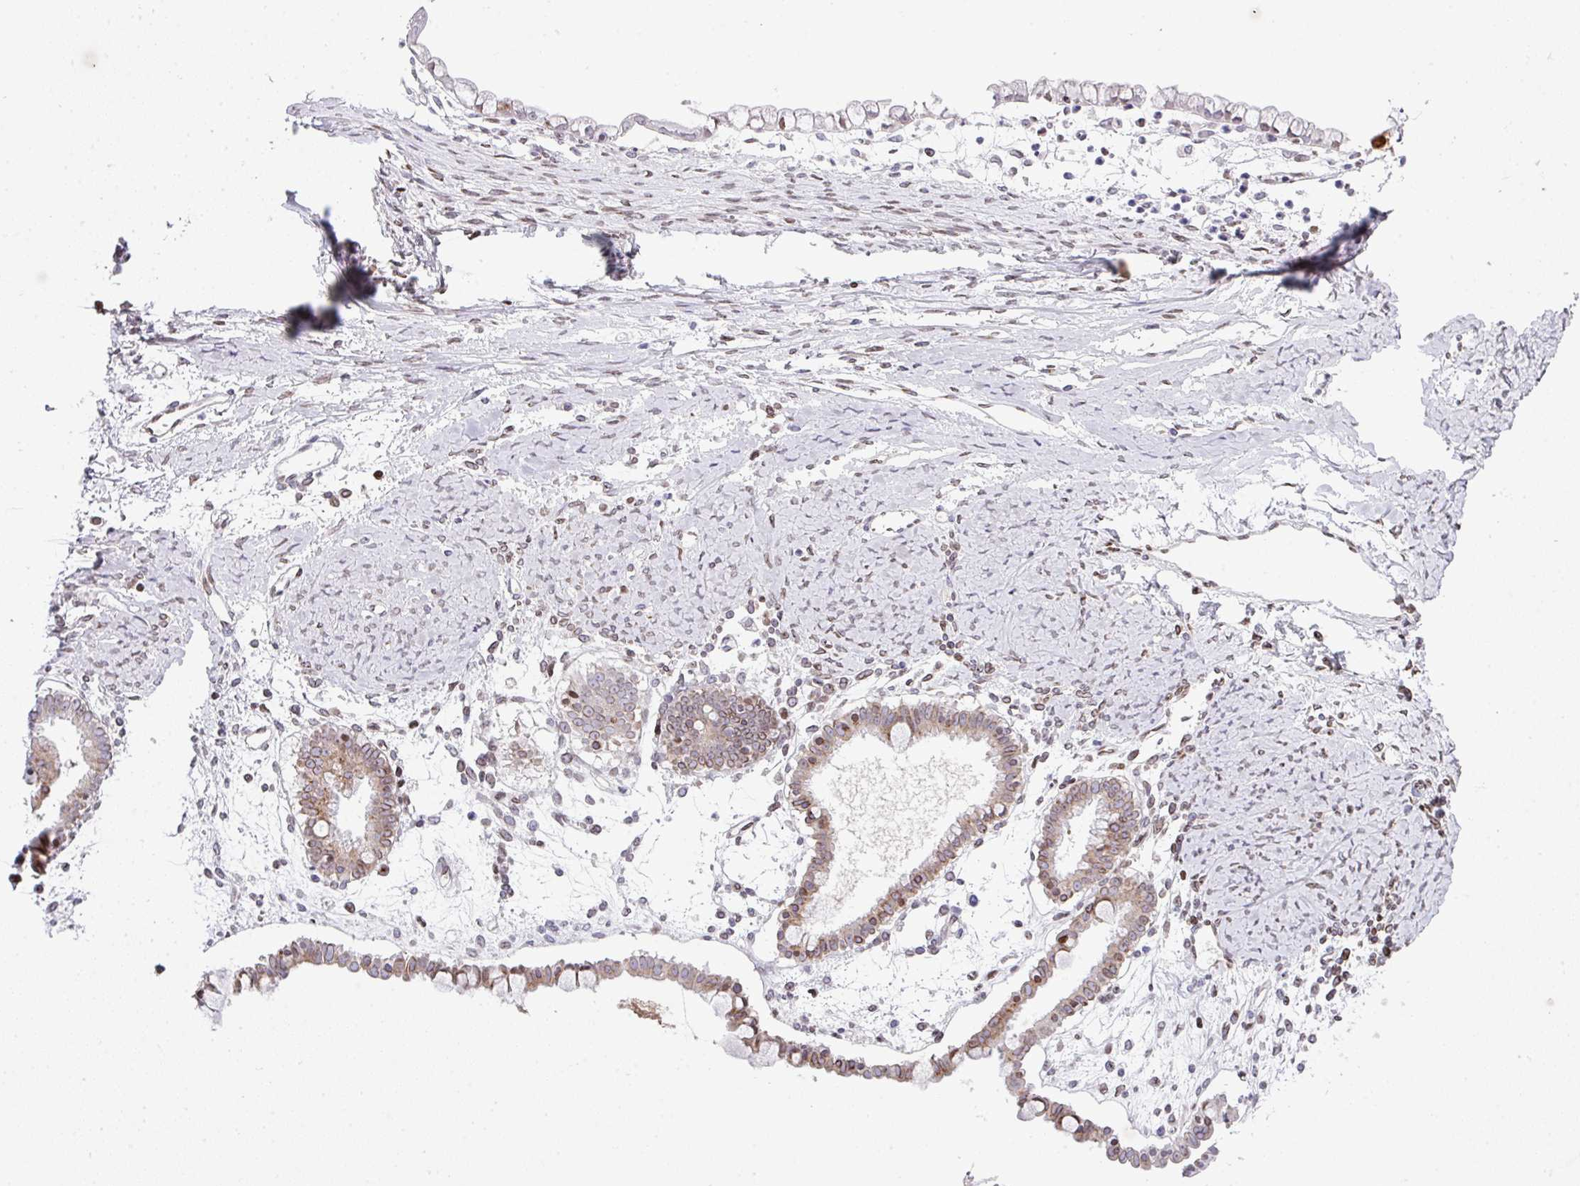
{"staining": {"intensity": "moderate", "quantity": ">75%", "location": "cytoplasmic/membranous,nuclear"}, "tissue": "ovarian cancer", "cell_type": "Tumor cells", "image_type": "cancer", "snomed": [{"axis": "morphology", "description": "Cystadenocarcinoma, mucinous, NOS"}, {"axis": "topography", "description": "Ovary"}], "caption": "Immunohistochemistry of human ovarian mucinous cystadenocarcinoma demonstrates medium levels of moderate cytoplasmic/membranous and nuclear staining in about >75% of tumor cells.", "gene": "PLK1", "patient": {"sex": "female", "age": 61}}